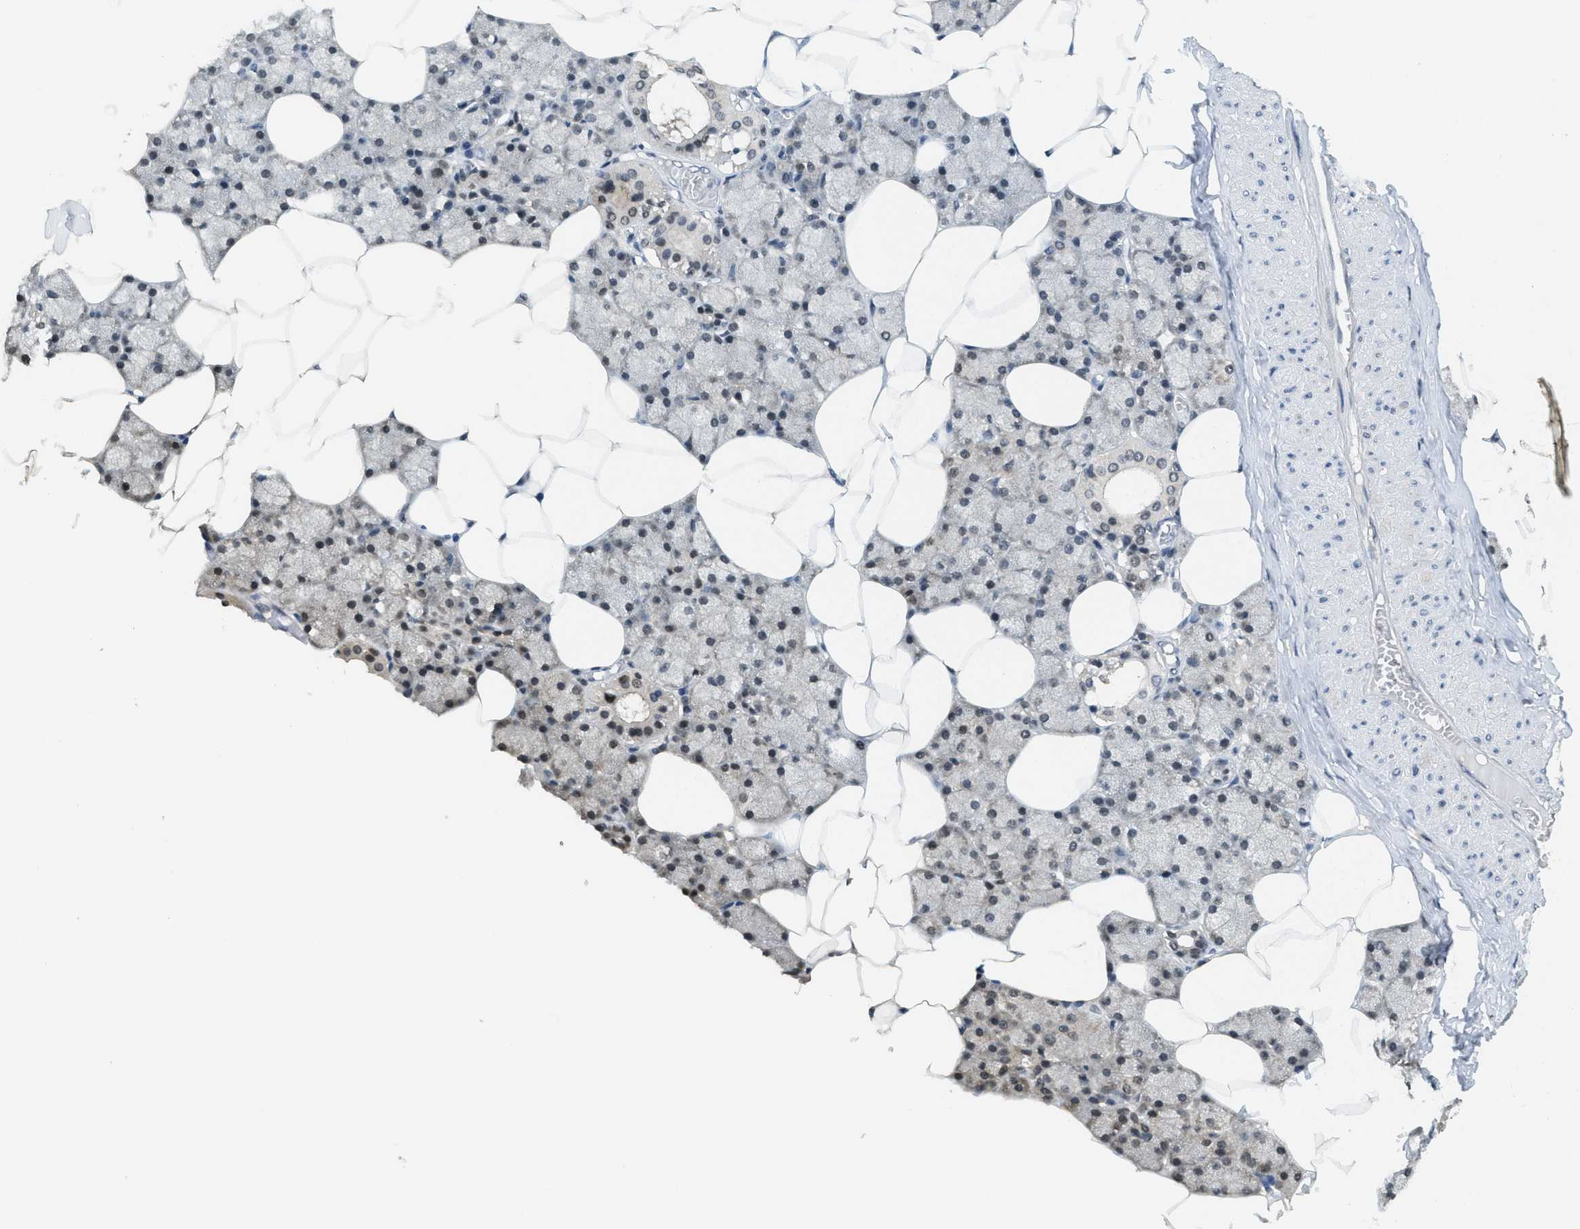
{"staining": {"intensity": "moderate", "quantity": ">75%", "location": "cytoplasmic/membranous,nuclear"}, "tissue": "salivary gland", "cell_type": "Glandular cells", "image_type": "normal", "snomed": [{"axis": "morphology", "description": "Normal tissue, NOS"}, {"axis": "topography", "description": "Salivary gland"}], "caption": "The histopathology image demonstrates immunohistochemical staining of normal salivary gland. There is moderate cytoplasmic/membranous,nuclear positivity is seen in approximately >75% of glandular cells. The protein of interest is stained brown, and the nuclei are stained in blue (DAB (3,3'-diaminobenzidine) IHC with brightfield microscopy, high magnification).", "gene": "DNAJB1", "patient": {"sex": "male", "age": 62}}